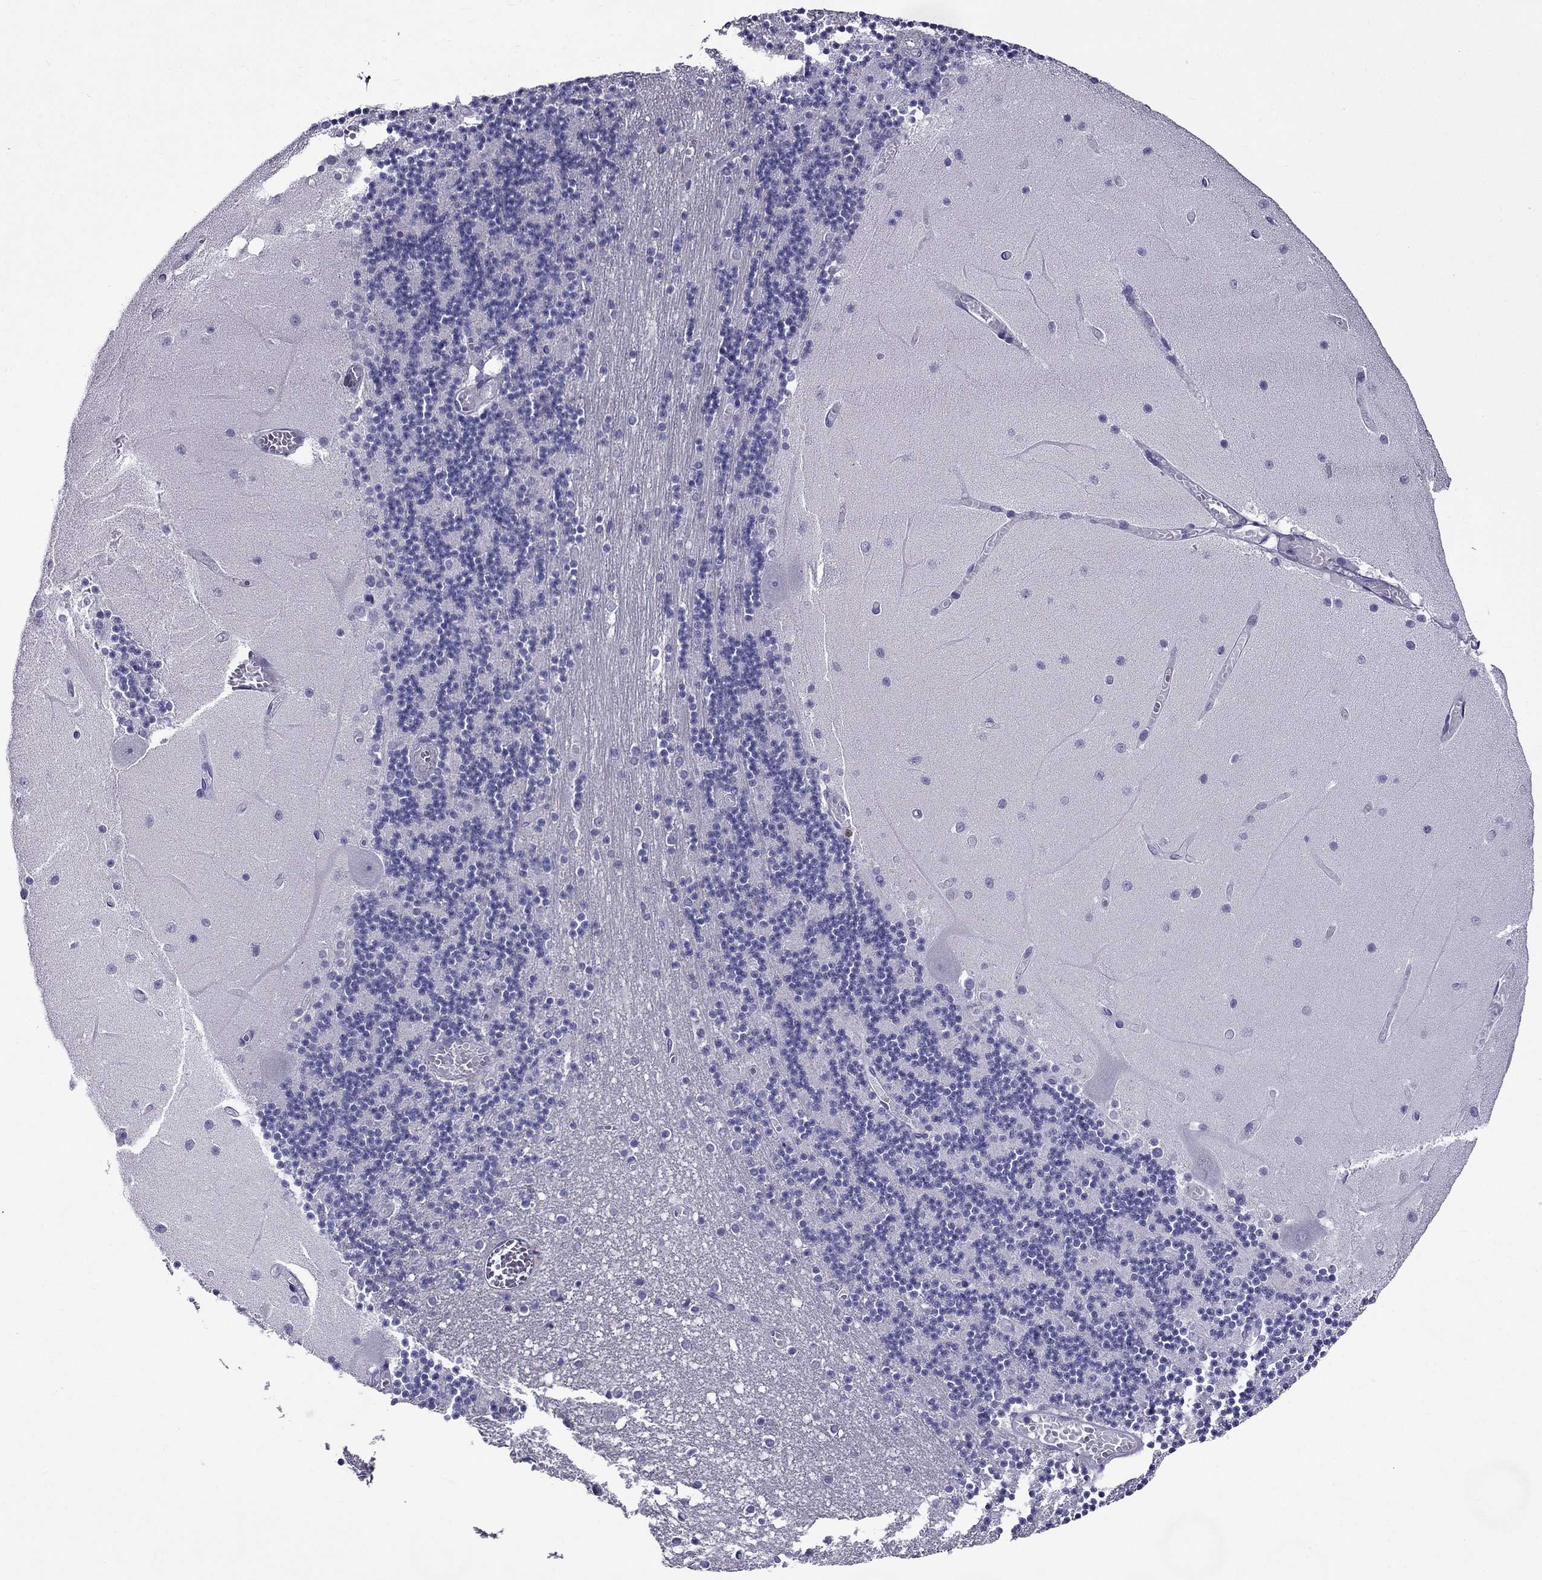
{"staining": {"intensity": "negative", "quantity": "none", "location": "none"}, "tissue": "cerebellum", "cell_type": "Cells in granular layer", "image_type": "normal", "snomed": [{"axis": "morphology", "description": "Normal tissue, NOS"}, {"axis": "topography", "description": "Cerebellum"}], "caption": "The histopathology image displays no staining of cells in granular layer in normal cerebellum.", "gene": "ZNF541", "patient": {"sex": "female", "age": 28}}